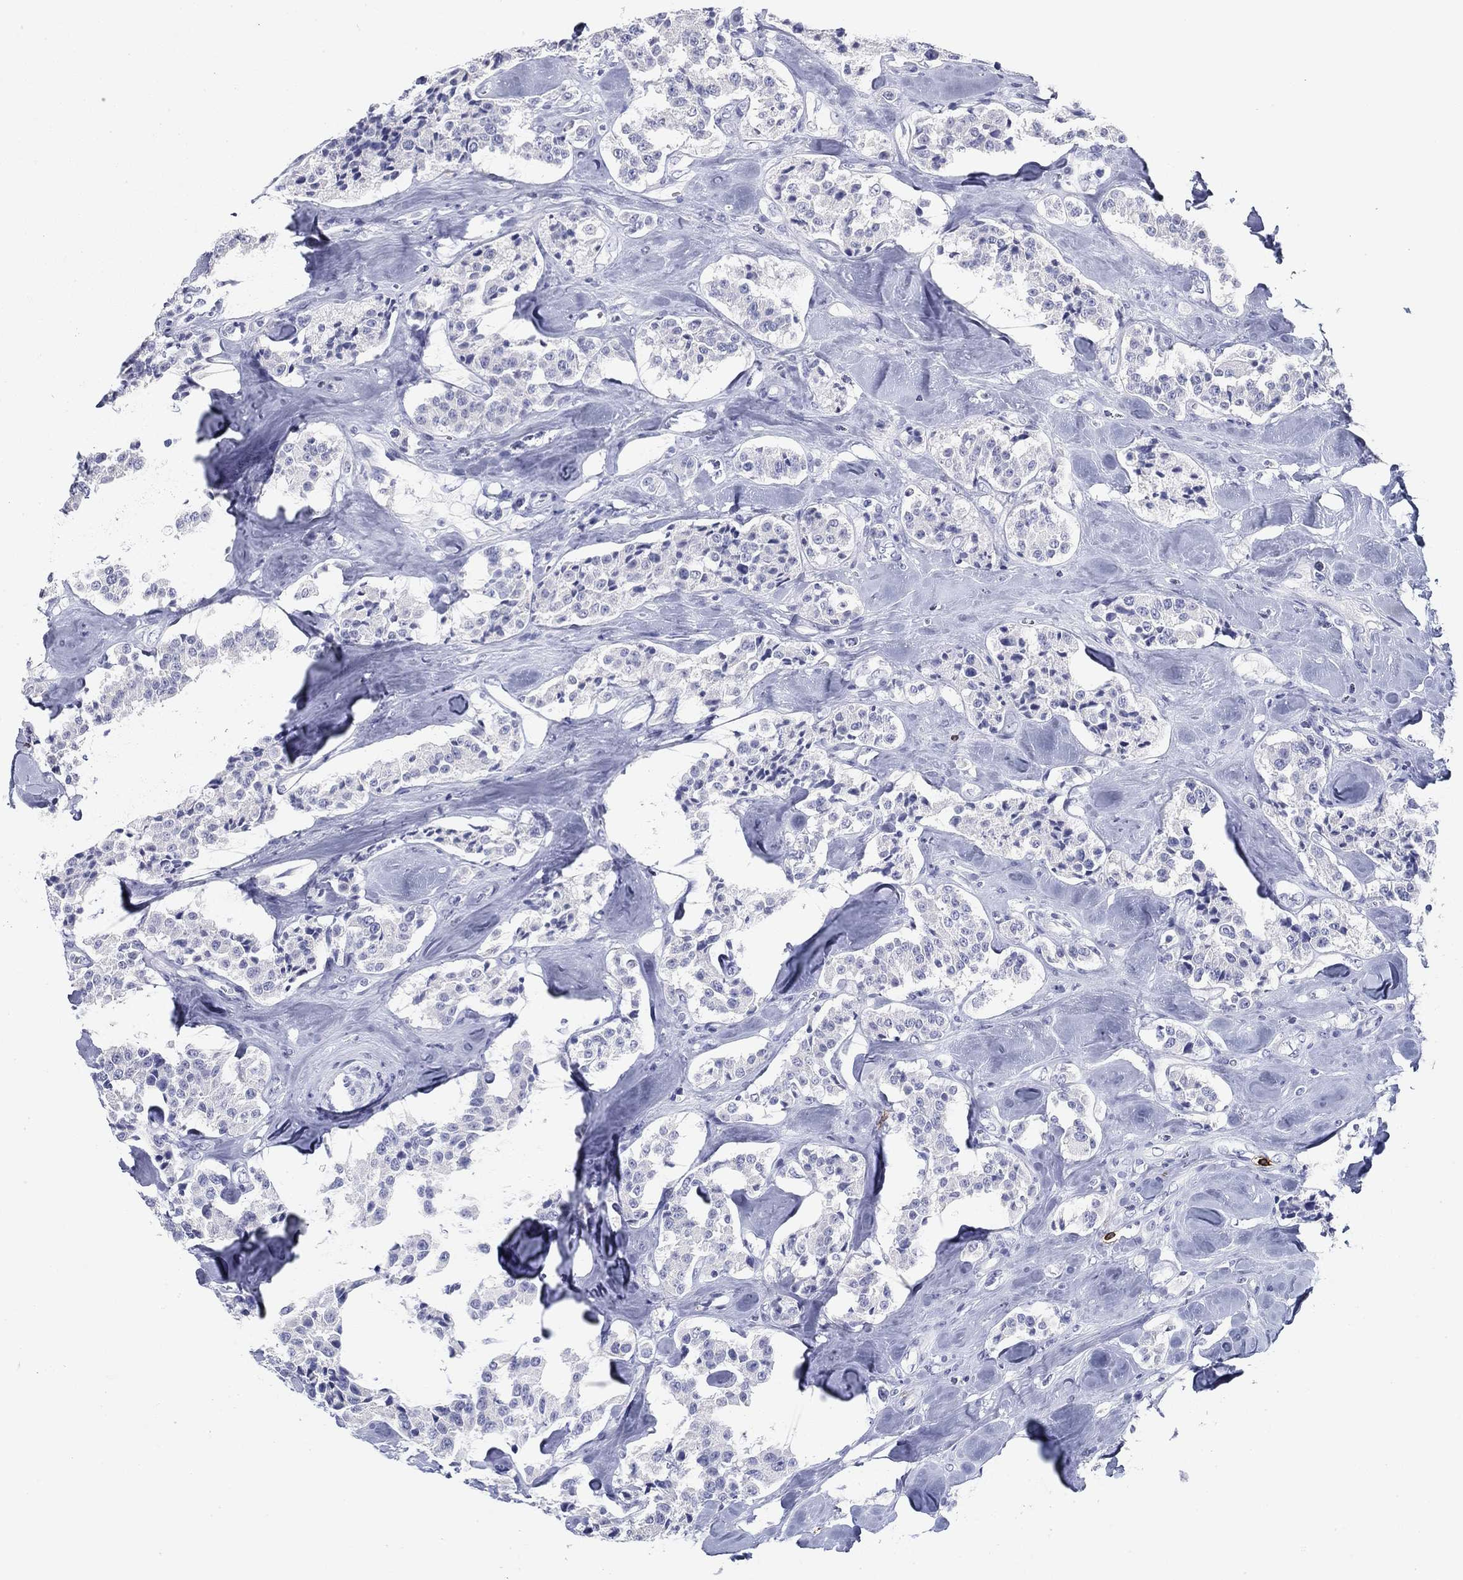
{"staining": {"intensity": "negative", "quantity": "none", "location": "none"}, "tissue": "carcinoid", "cell_type": "Tumor cells", "image_type": "cancer", "snomed": [{"axis": "morphology", "description": "Carcinoid, malignant, NOS"}, {"axis": "topography", "description": "Pancreas"}], "caption": "Tumor cells show no significant positivity in malignant carcinoid.", "gene": "CD79B", "patient": {"sex": "male", "age": 41}}